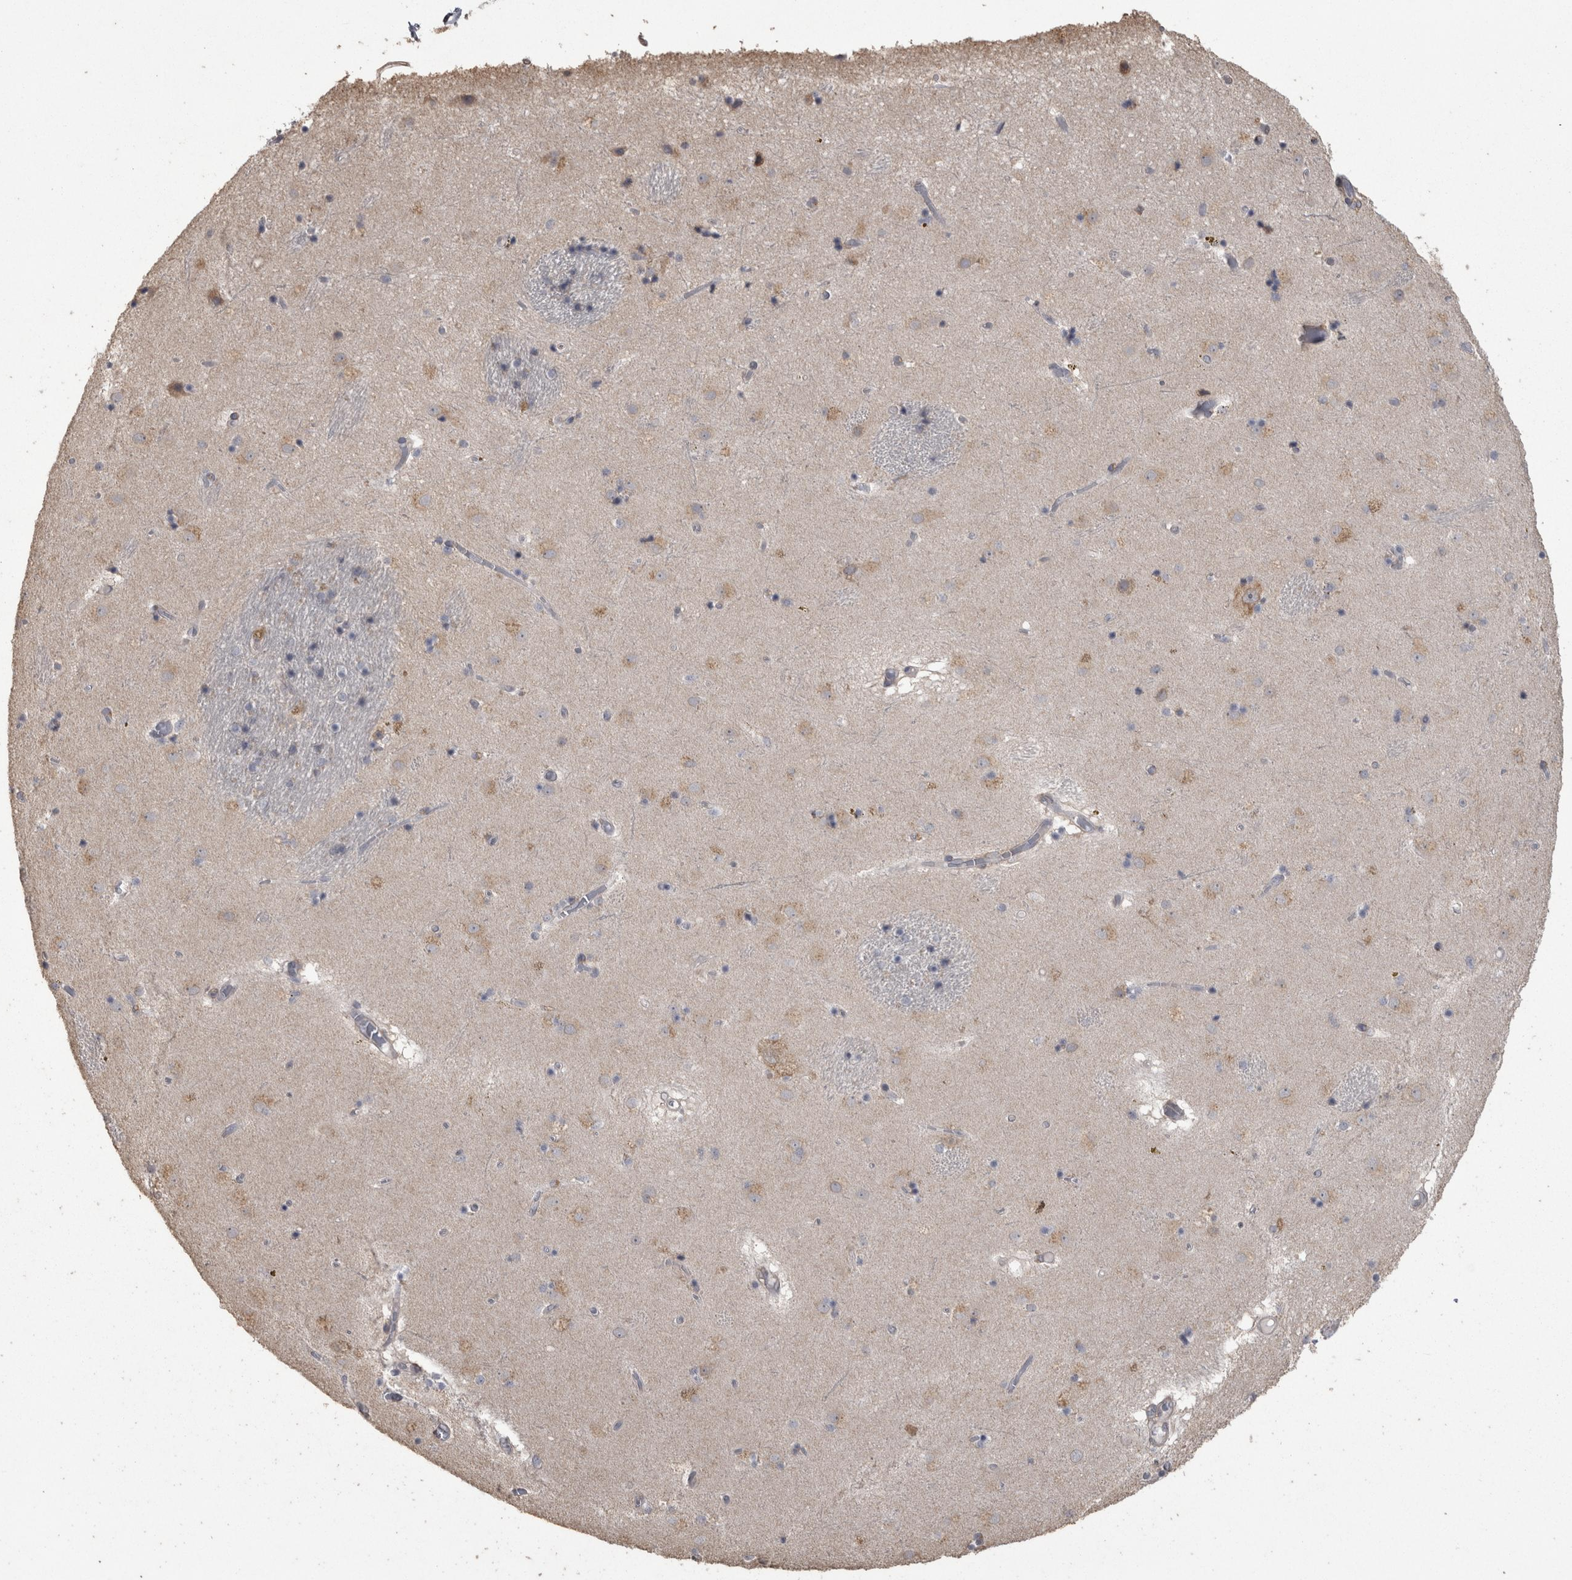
{"staining": {"intensity": "negative", "quantity": "none", "location": "none"}, "tissue": "caudate", "cell_type": "Glial cells", "image_type": "normal", "snomed": [{"axis": "morphology", "description": "Normal tissue, NOS"}, {"axis": "topography", "description": "Lateral ventricle wall"}], "caption": "Immunohistochemistry micrograph of normal human caudate stained for a protein (brown), which exhibits no positivity in glial cells. The staining is performed using DAB (3,3'-diaminobenzidine) brown chromogen with nuclei counter-stained in using hematoxylin.", "gene": "RAB29", "patient": {"sex": "male", "age": 70}}